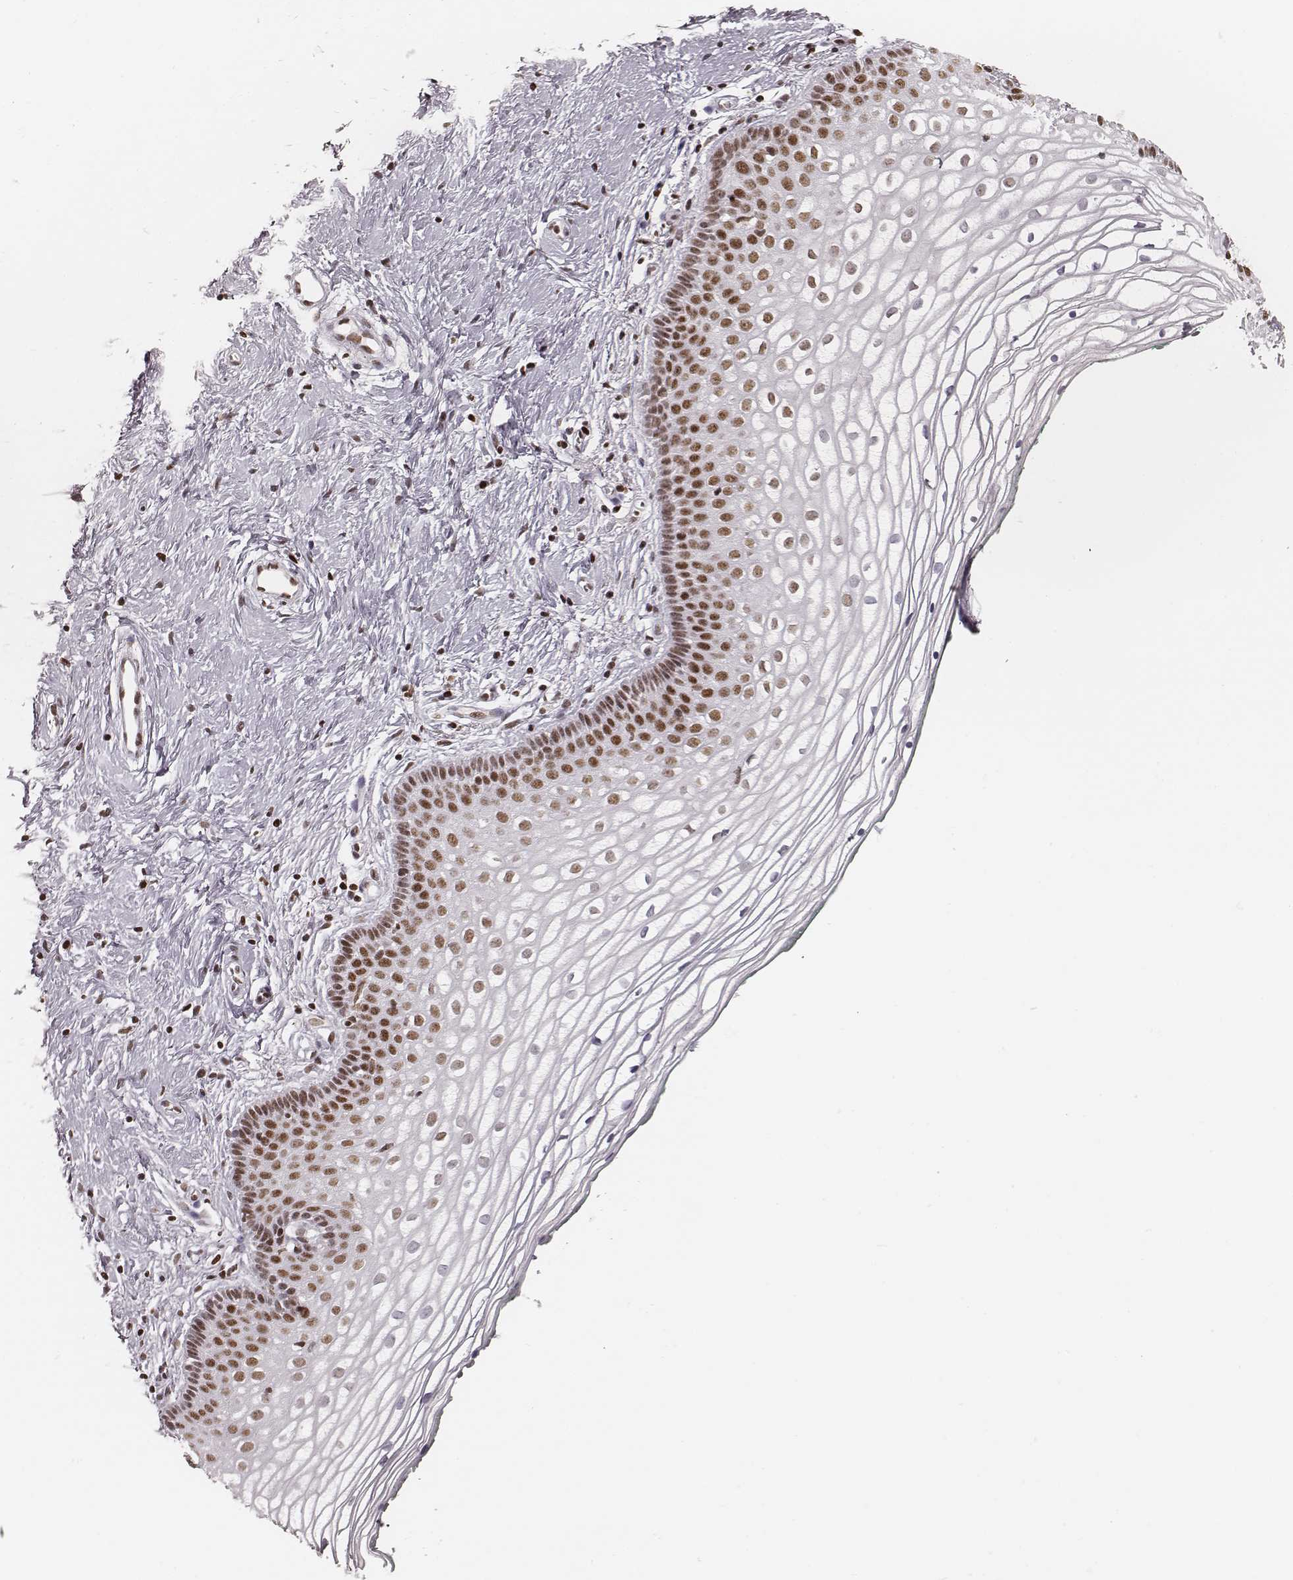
{"staining": {"intensity": "moderate", "quantity": "25%-75%", "location": "cytoplasmic/membranous"}, "tissue": "vagina", "cell_type": "Squamous epithelial cells", "image_type": "normal", "snomed": [{"axis": "morphology", "description": "Normal tissue, NOS"}, {"axis": "topography", "description": "Vagina"}], "caption": "Immunohistochemistry (IHC) (DAB (3,3'-diaminobenzidine)) staining of benign human vagina demonstrates moderate cytoplasmic/membranous protein expression in about 25%-75% of squamous epithelial cells.", "gene": "PARP1", "patient": {"sex": "female", "age": 36}}